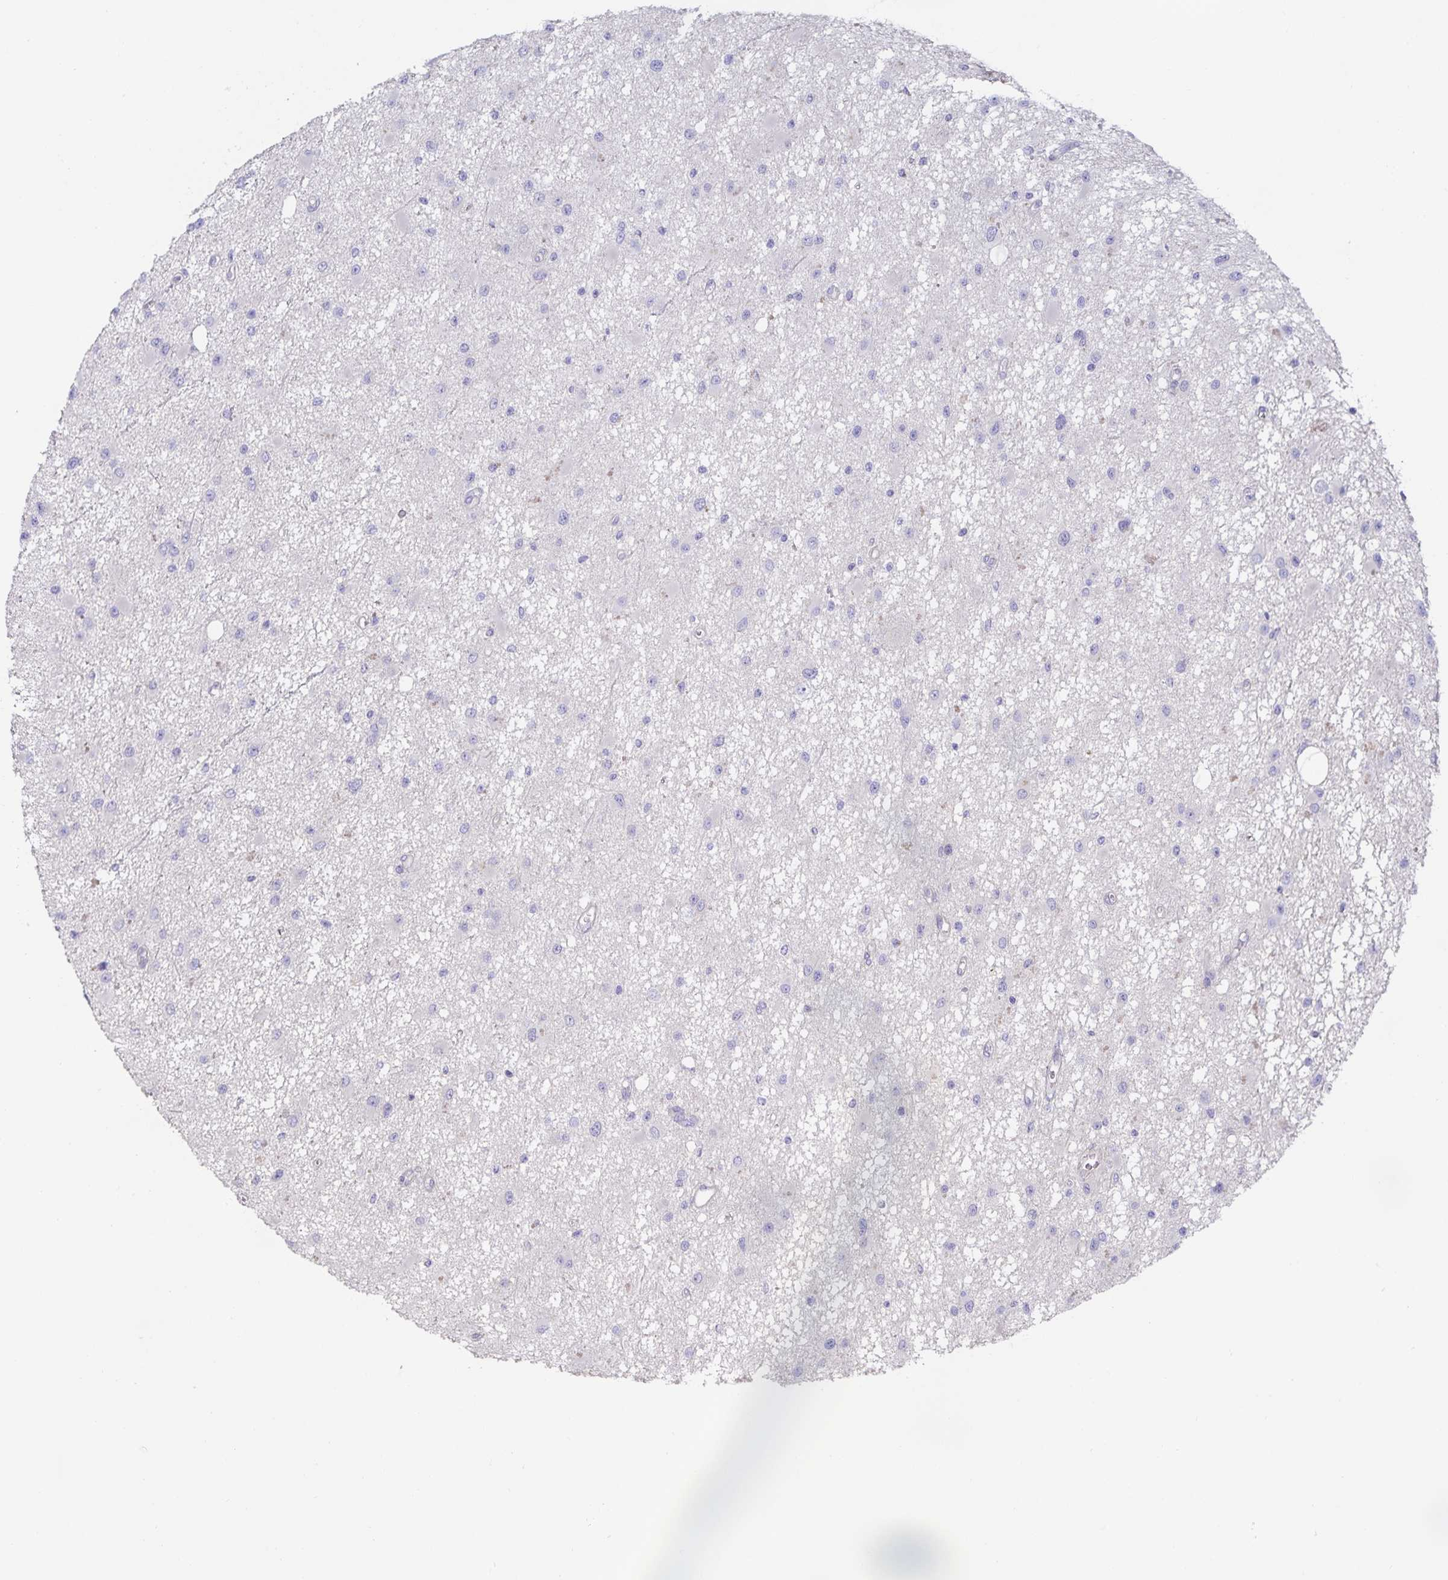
{"staining": {"intensity": "negative", "quantity": "none", "location": "none"}, "tissue": "glioma", "cell_type": "Tumor cells", "image_type": "cancer", "snomed": [{"axis": "morphology", "description": "Glioma, malignant, High grade"}, {"axis": "topography", "description": "Brain"}], "caption": "Micrograph shows no protein expression in tumor cells of high-grade glioma (malignant) tissue.", "gene": "METTL22", "patient": {"sex": "male", "age": 54}}